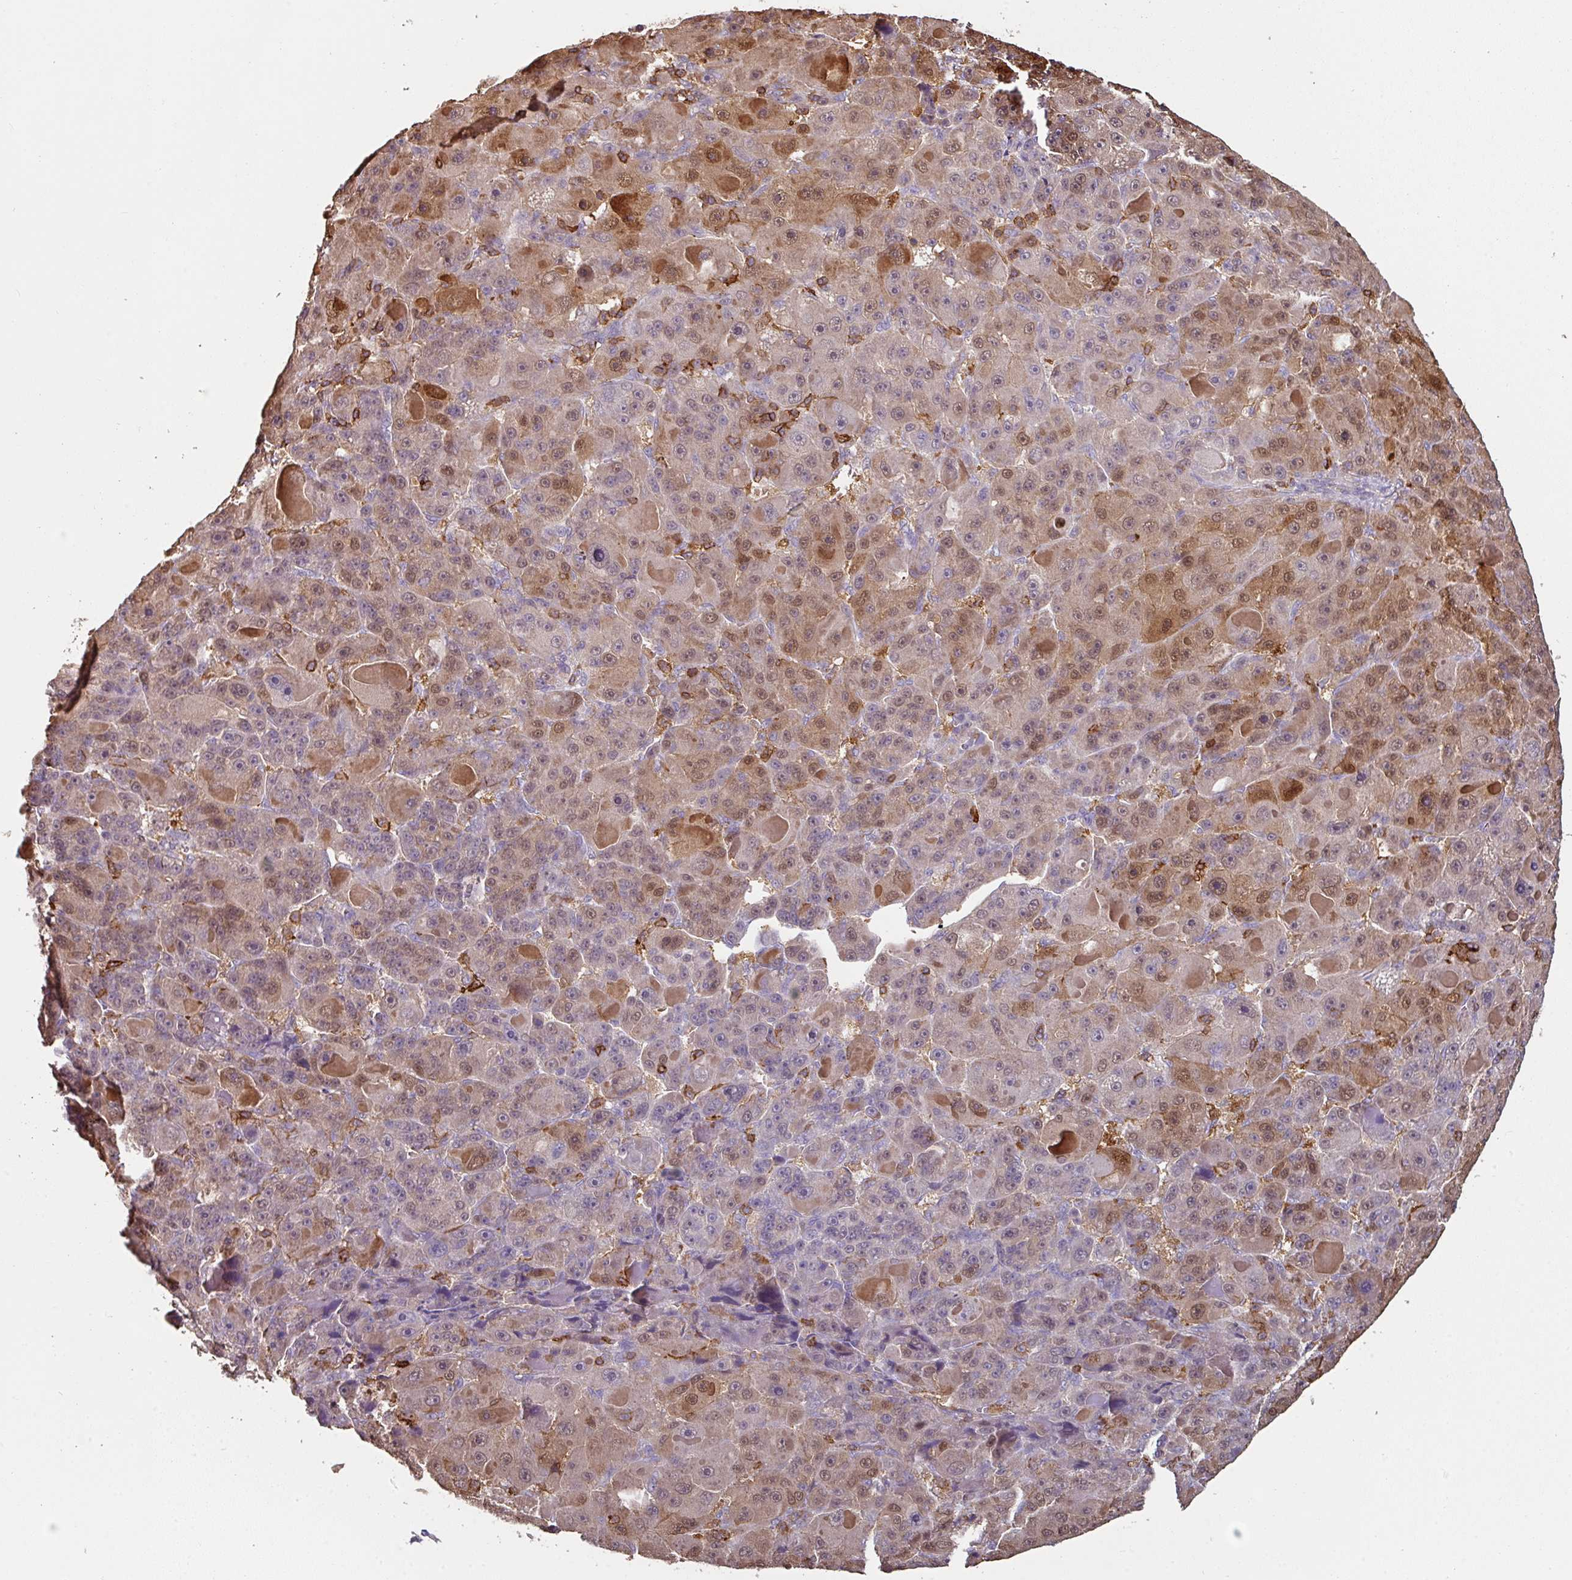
{"staining": {"intensity": "moderate", "quantity": "25%-75%", "location": "cytoplasmic/membranous,nuclear"}, "tissue": "liver cancer", "cell_type": "Tumor cells", "image_type": "cancer", "snomed": [{"axis": "morphology", "description": "Carcinoma, Hepatocellular, NOS"}, {"axis": "topography", "description": "Liver"}], "caption": "Hepatocellular carcinoma (liver) stained for a protein displays moderate cytoplasmic/membranous and nuclear positivity in tumor cells. (DAB IHC with brightfield microscopy, high magnification).", "gene": "OLFML2B", "patient": {"sex": "male", "age": 76}}